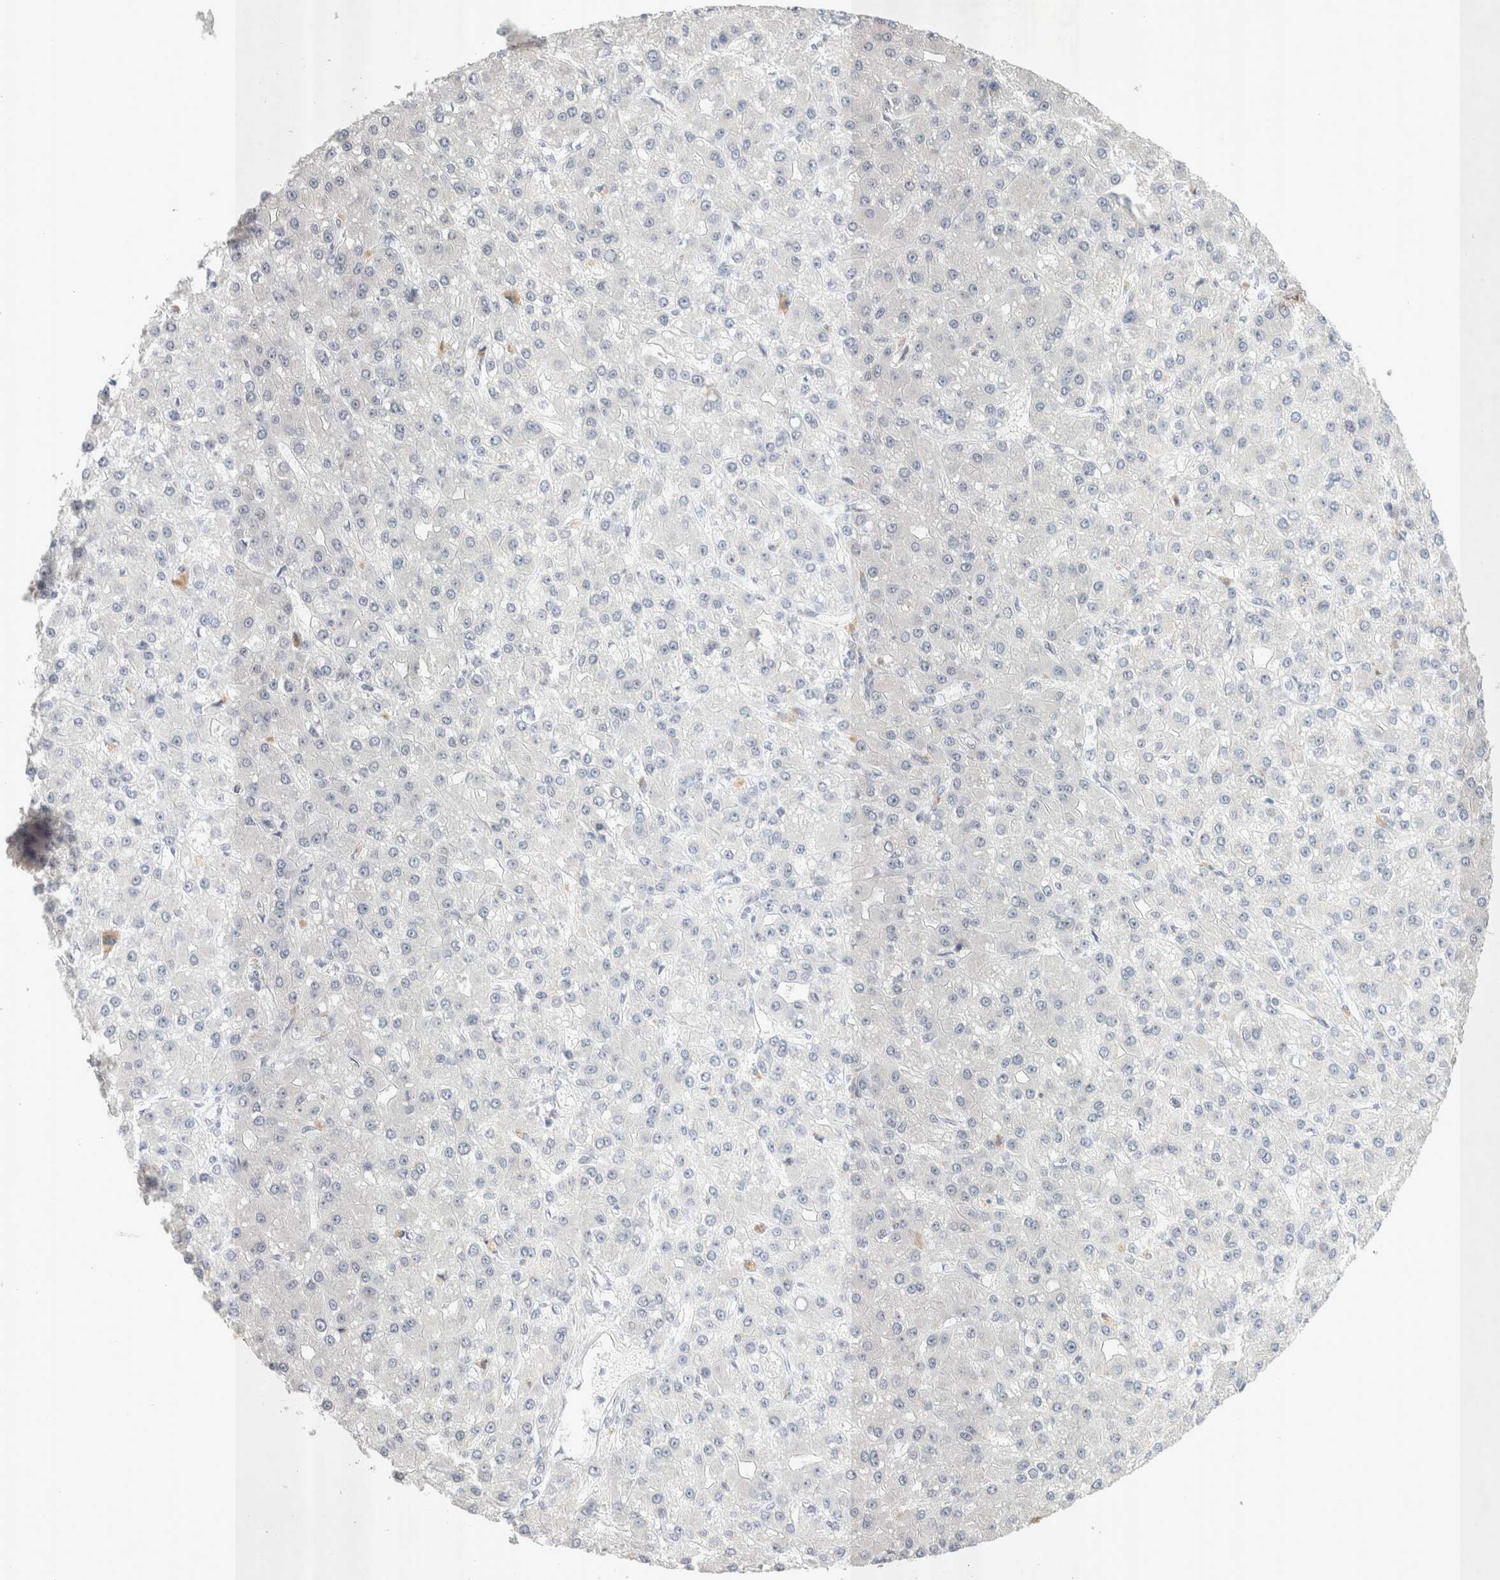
{"staining": {"intensity": "negative", "quantity": "none", "location": "none"}, "tissue": "liver cancer", "cell_type": "Tumor cells", "image_type": "cancer", "snomed": [{"axis": "morphology", "description": "Carcinoma, Hepatocellular, NOS"}, {"axis": "topography", "description": "Liver"}], "caption": "Human hepatocellular carcinoma (liver) stained for a protein using IHC displays no expression in tumor cells.", "gene": "RECQL4", "patient": {"sex": "male", "age": 67}}